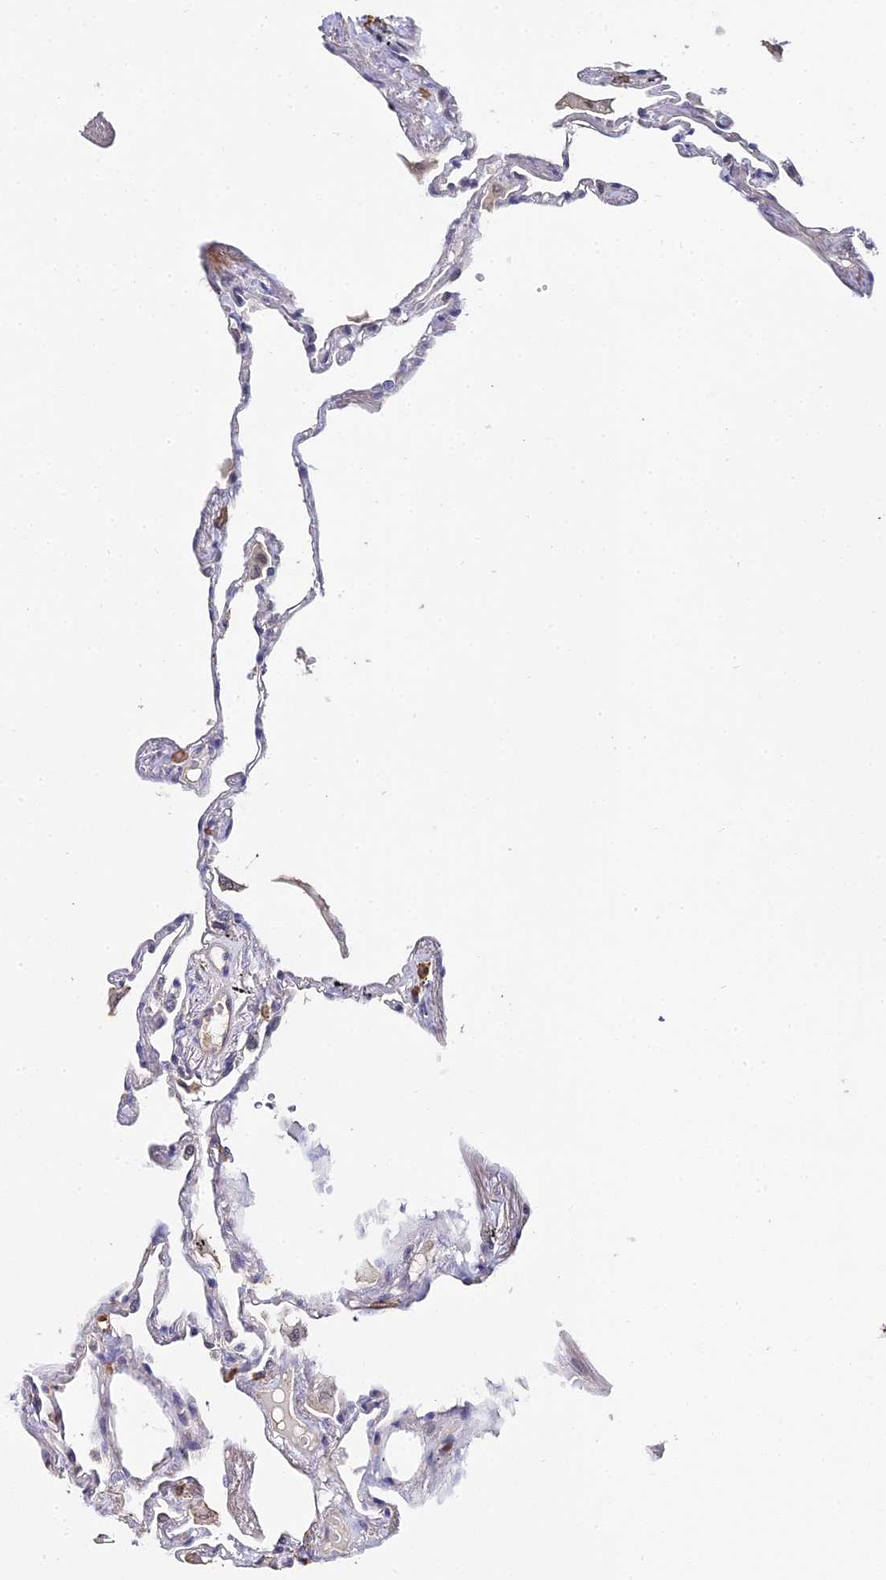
{"staining": {"intensity": "negative", "quantity": "none", "location": "none"}, "tissue": "lung", "cell_type": "Alveolar cells", "image_type": "normal", "snomed": [{"axis": "morphology", "description": "Normal tissue, NOS"}, {"axis": "topography", "description": "Lung"}], "caption": "High magnification brightfield microscopy of benign lung stained with DAB (brown) and counterstained with hematoxylin (blue): alveolar cells show no significant expression.", "gene": "LSM5", "patient": {"sex": "female", "age": 67}}